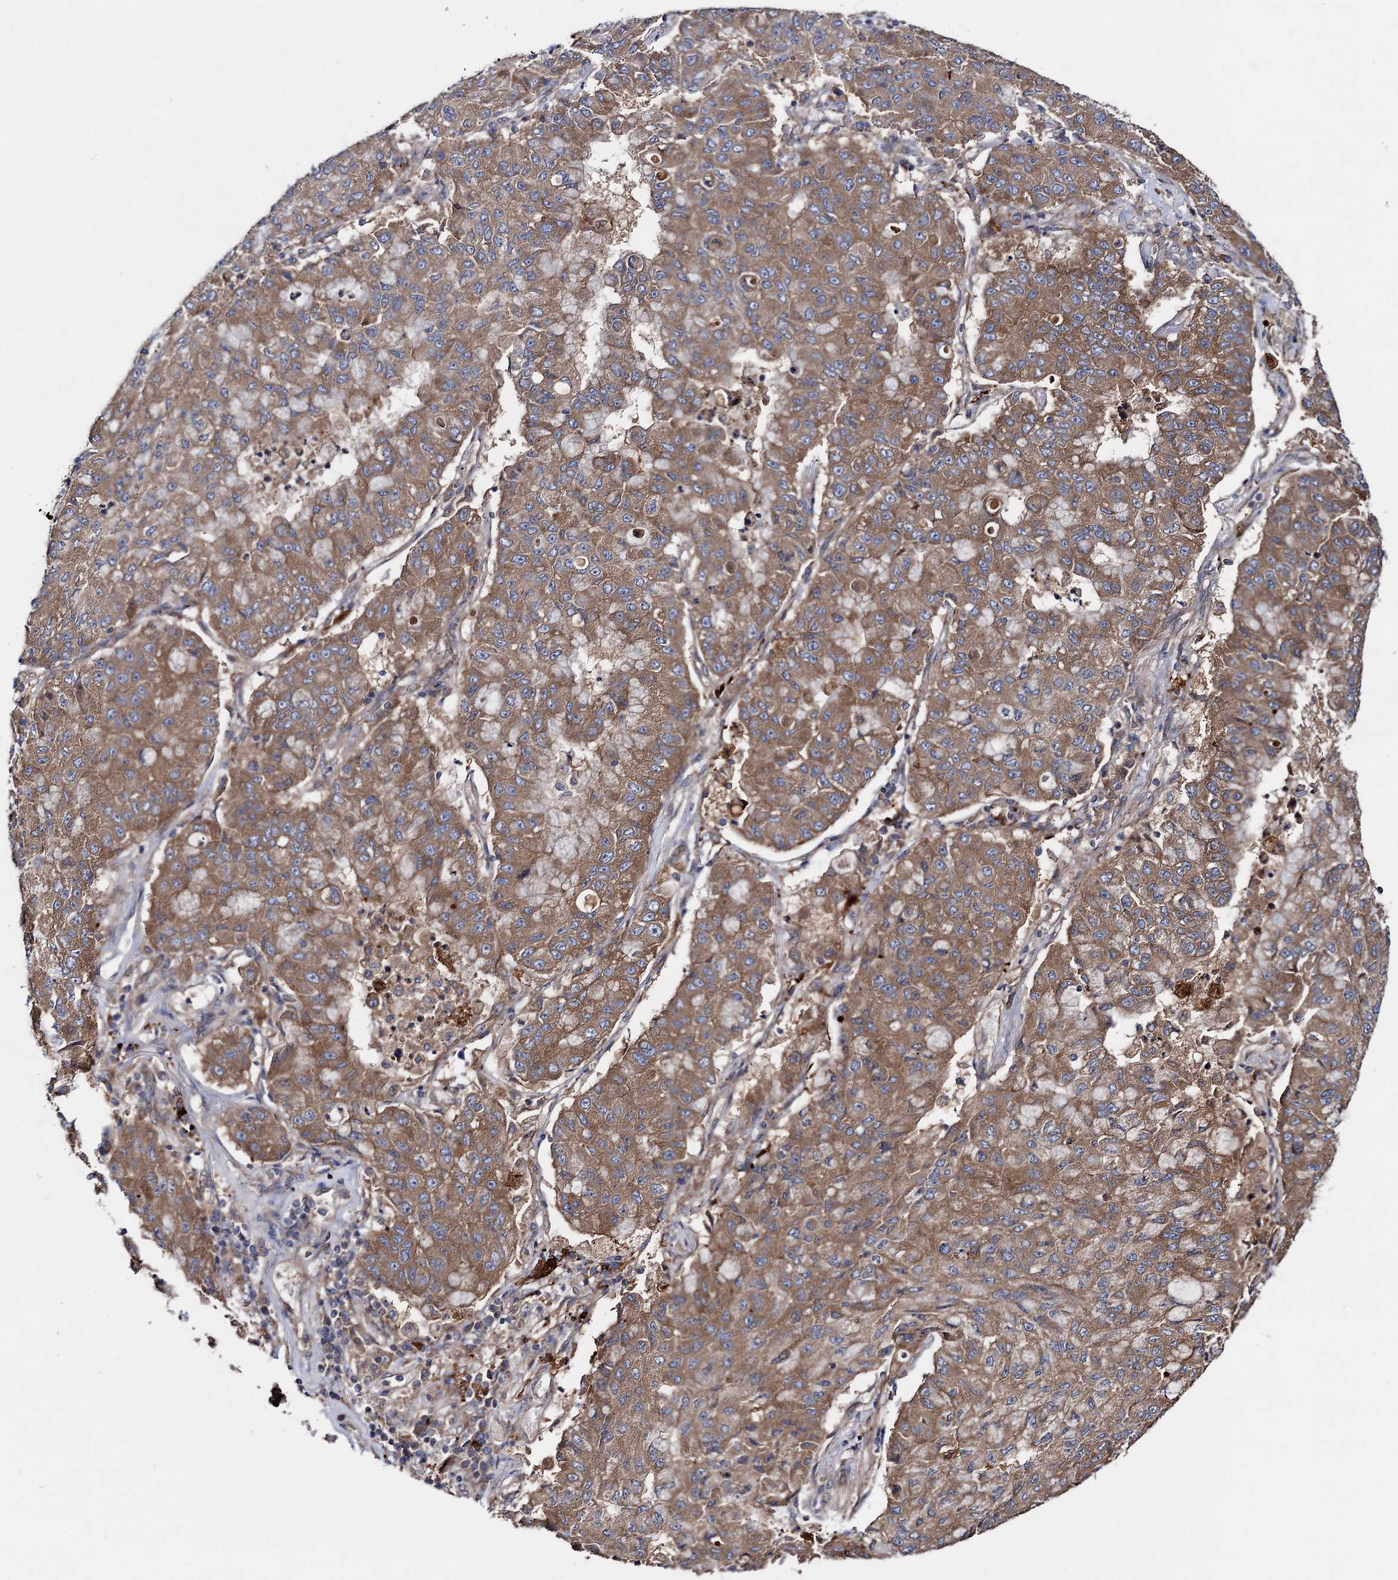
{"staining": {"intensity": "moderate", "quantity": ">75%", "location": "cytoplasmic/membranous"}, "tissue": "lung cancer", "cell_type": "Tumor cells", "image_type": "cancer", "snomed": [{"axis": "morphology", "description": "Squamous cell carcinoma, NOS"}, {"axis": "topography", "description": "Lung"}], "caption": "Lung squamous cell carcinoma stained with a protein marker shows moderate staining in tumor cells.", "gene": "NAA25", "patient": {"sex": "male", "age": 74}}